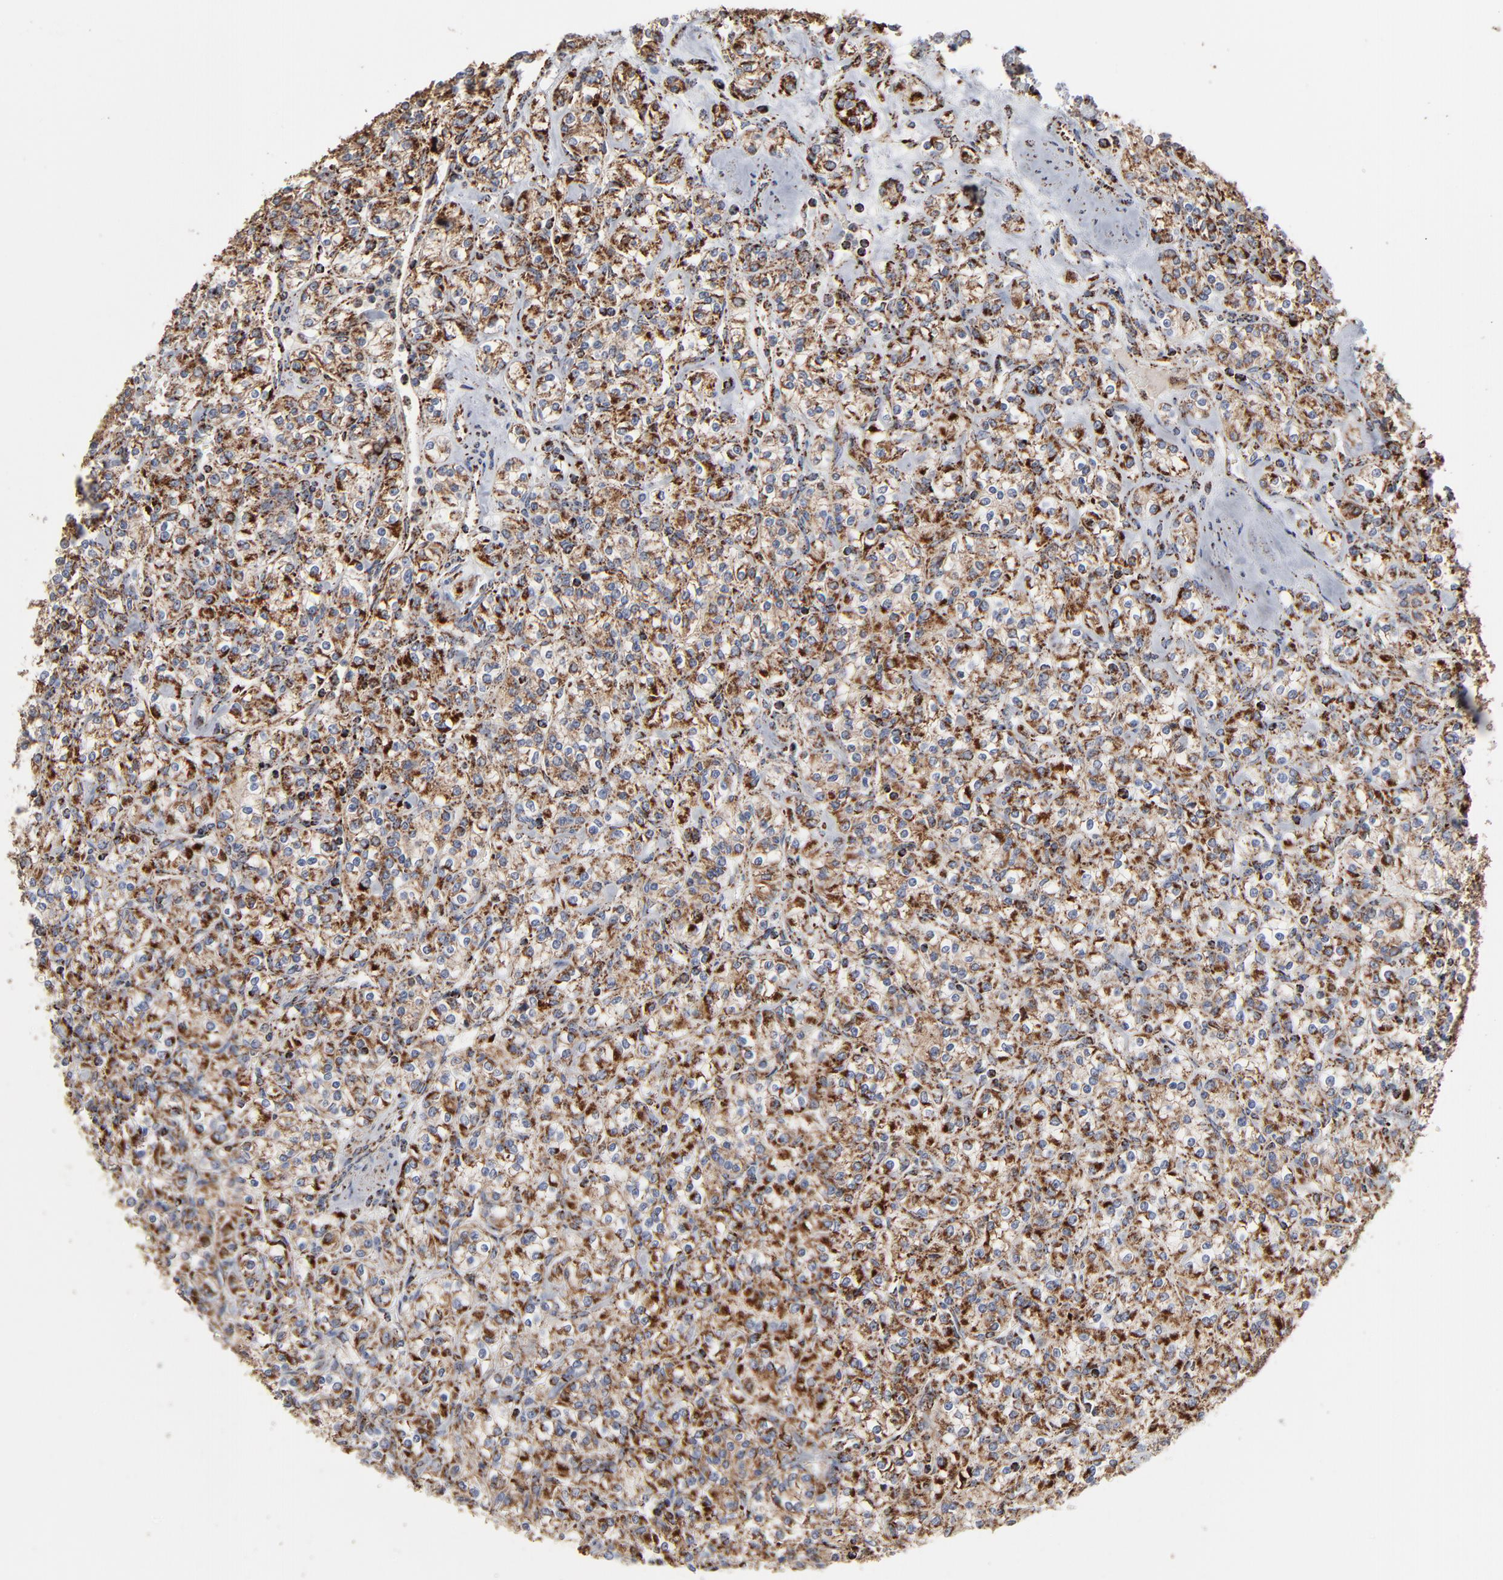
{"staining": {"intensity": "strong", "quantity": ">75%", "location": "cytoplasmic/membranous"}, "tissue": "renal cancer", "cell_type": "Tumor cells", "image_type": "cancer", "snomed": [{"axis": "morphology", "description": "Adenocarcinoma, NOS"}, {"axis": "topography", "description": "Kidney"}], "caption": "Renal adenocarcinoma stained for a protein (brown) reveals strong cytoplasmic/membranous positive expression in approximately >75% of tumor cells.", "gene": "UQCRC1", "patient": {"sex": "male", "age": 77}}